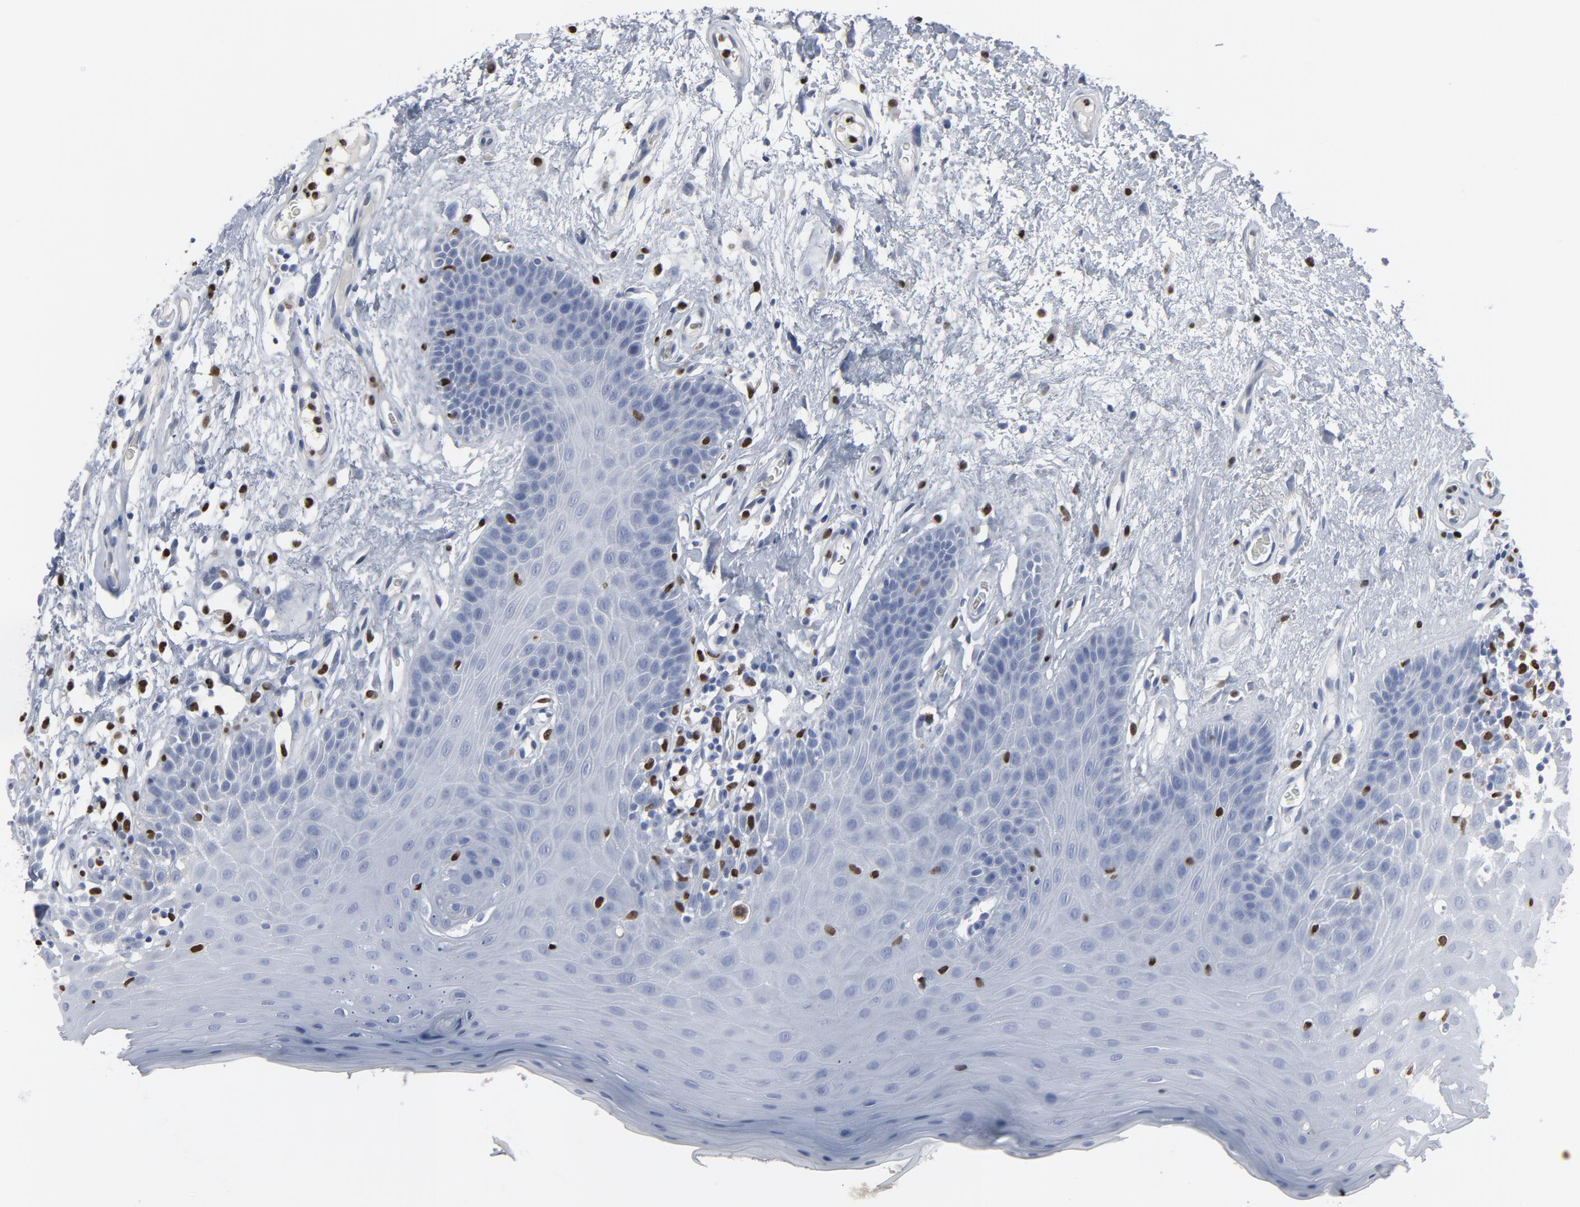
{"staining": {"intensity": "negative", "quantity": "none", "location": "none"}, "tissue": "oral mucosa", "cell_type": "Squamous epithelial cells", "image_type": "normal", "snomed": [{"axis": "morphology", "description": "Normal tissue, NOS"}, {"axis": "morphology", "description": "Squamous cell carcinoma, NOS"}, {"axis": "topography", "description": "Skeletal muscle"}, {"axis": "topography", "description": "Oral tissue"}, {"axis": "topography", "description": "Head-Neck"}], "caption": "DAB (3,3'-diaminobenzidine) immunohistochemical staining of benign oral mucosa demonstrates no significant positivity in squamous epithelial cells.", "gene": "SPI1", "patient": {"sex": "male", "age": 71}}